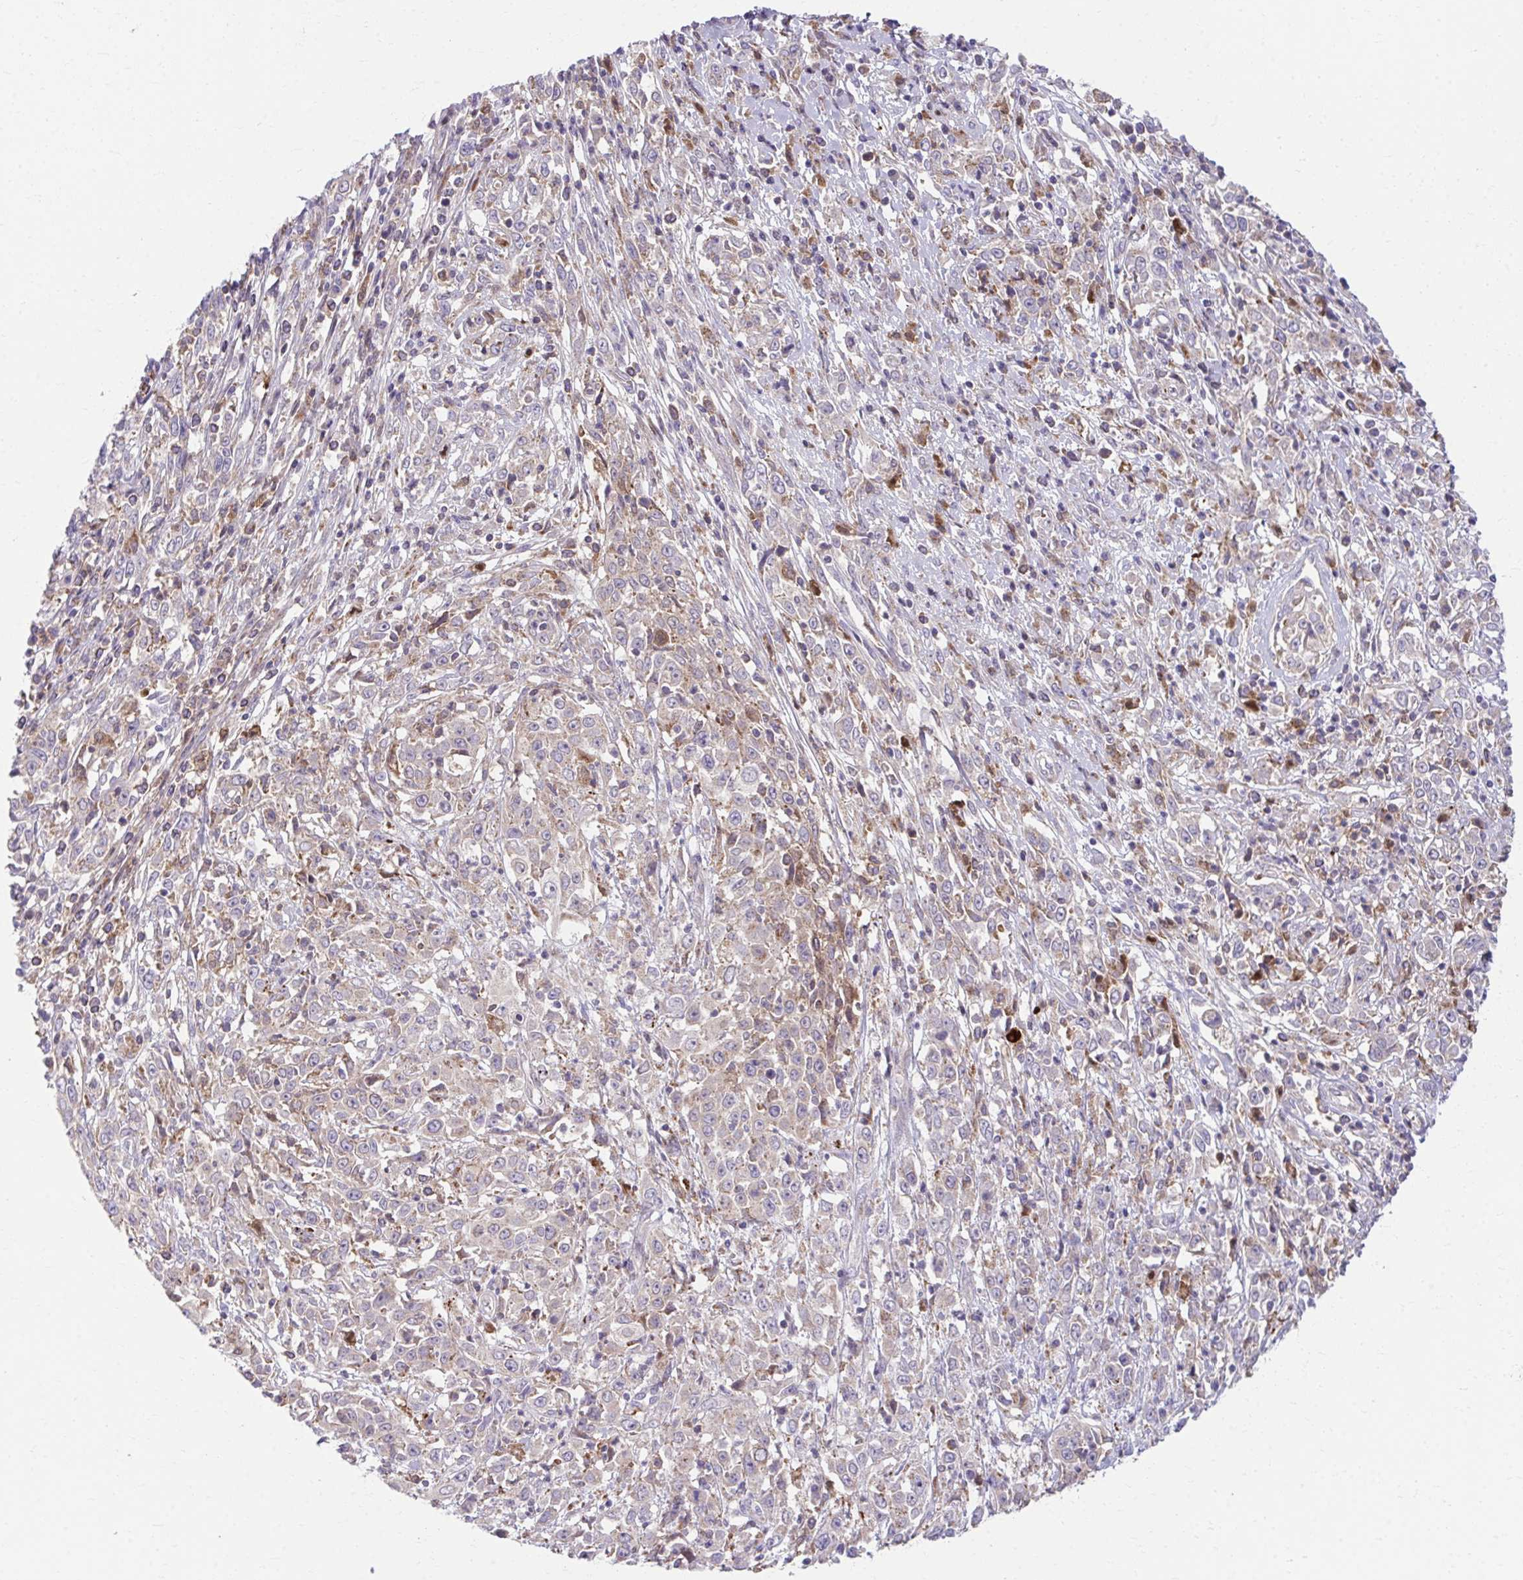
{"staining": {"intensity": "weak", "quantity": "<25%", "location": "cytoplasmic/membranous"}, "tissue": "cervical cancer", "cell_type": "Tumor cells", "image_type": "cancer", "snomed": [{"axis": "morphology", "description": "Adenocarcinoma, NOS"}, {"axis": "topography", "description": "Cervix"}], "caption": "IHC micrograph of neoplastic tissue: cervical cancer (adenocarcinoma) stained with DAB reveals no significant protein positivity in tumor cells.", "gene": "C16orf54", "patient": {"sex": "female", "age": 40}}